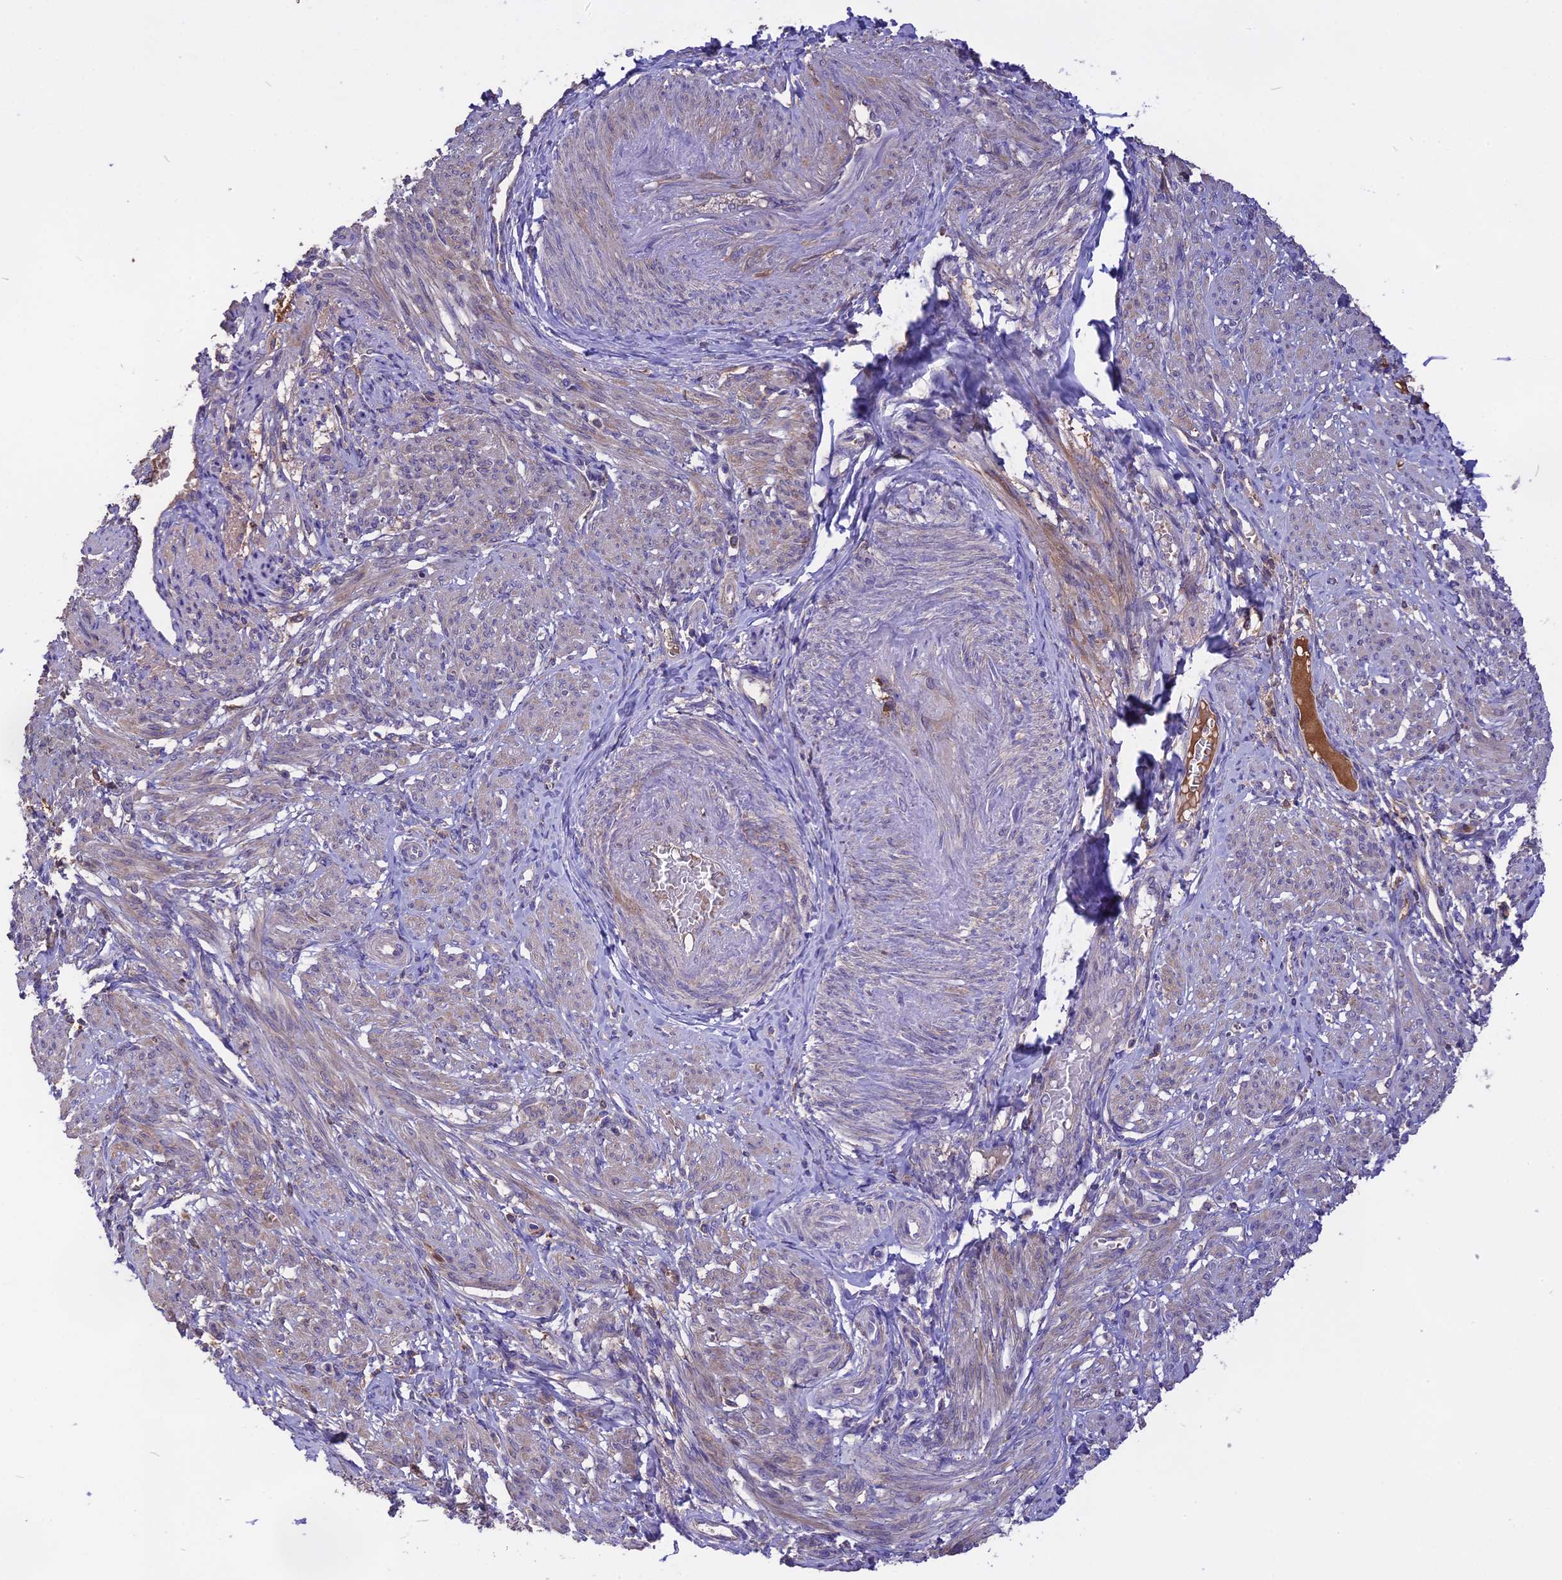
{"staining": {"intensity": "weak", "quantity": "<25%", "location": "cytoplasmic/membranous"}, "tissue": "smooth muscle", "cell_type": "Smooth muscle cells", "image_type": "normal", "snomed": [{"axis": "morphology", "description": "Normal tissue, NOS"}, {"axis": "topography", "description": "Smooth muscle"}], "caption": "DAB (3,3'-diaminobenzidine) immunohistochemical staining of normal human smooth muscle exhibits no significant staining in smooth muscle cells.", "gene": "NUDT8", "patient": {"sex": "female", "age": 39}}